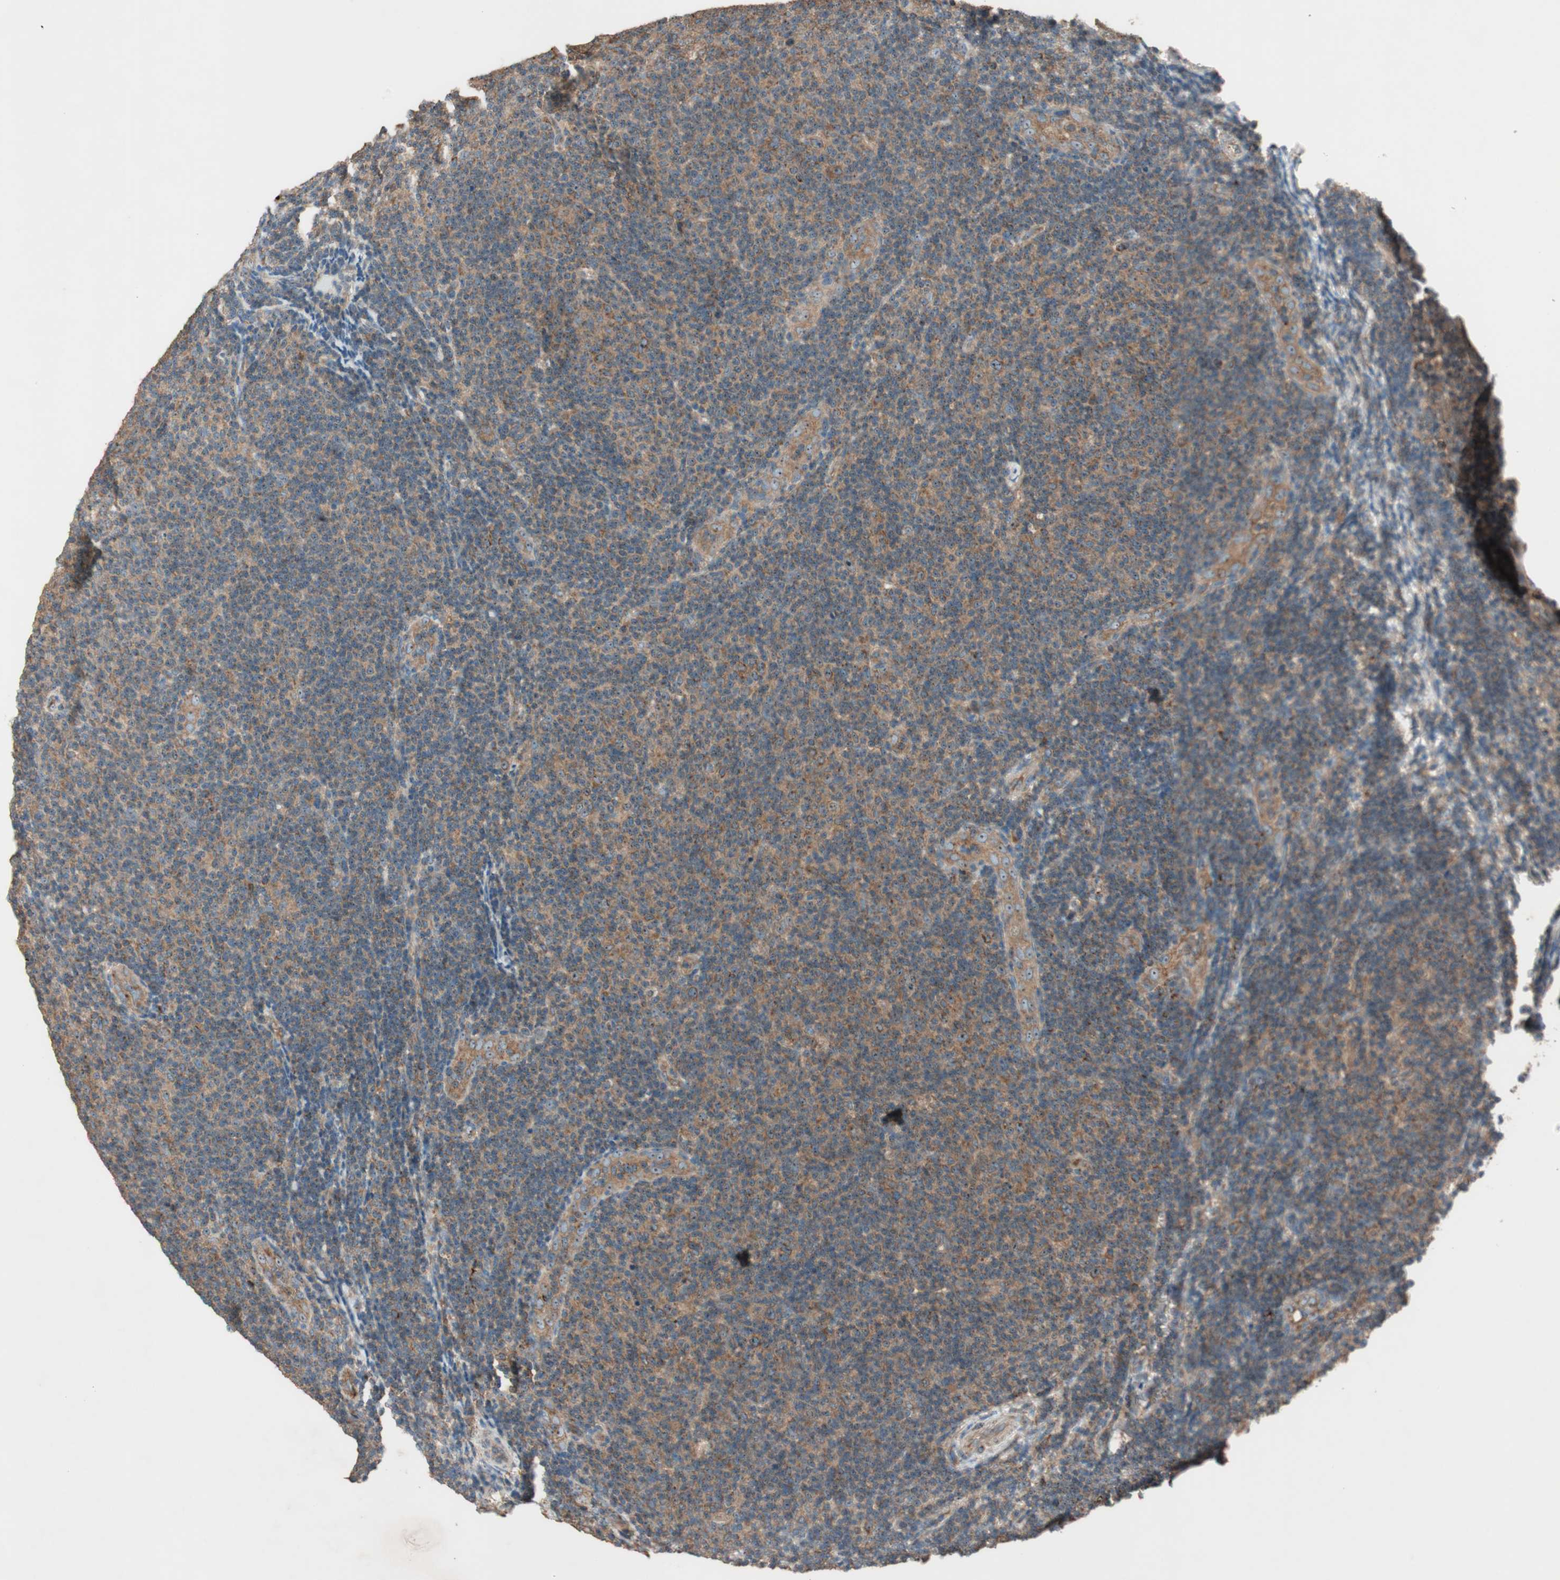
{"staining": {"intensity": "moderate", "quantity": ">75%", "location": "cytoplasmic/membranous,nuclear"}, "tissue": "lymphoma", "cell_type": "Tumor cells", "image_type": "cancer", "snomed": [{"axis": "morphology", "description": "Malignant lymphoma, non-Hodgkin's type, Low grade"}, {"axis": "topography", "description": "Lymph node"}], "caption": "An image showing moderate cytoplasmic/membranous and nuclear positivity in about >75% of tumor cells in lymphoma, as visualized by brown immunohistochemical staining.", "gene": "CC2D1A", "patient": {"sex": "male", "age": 83}}